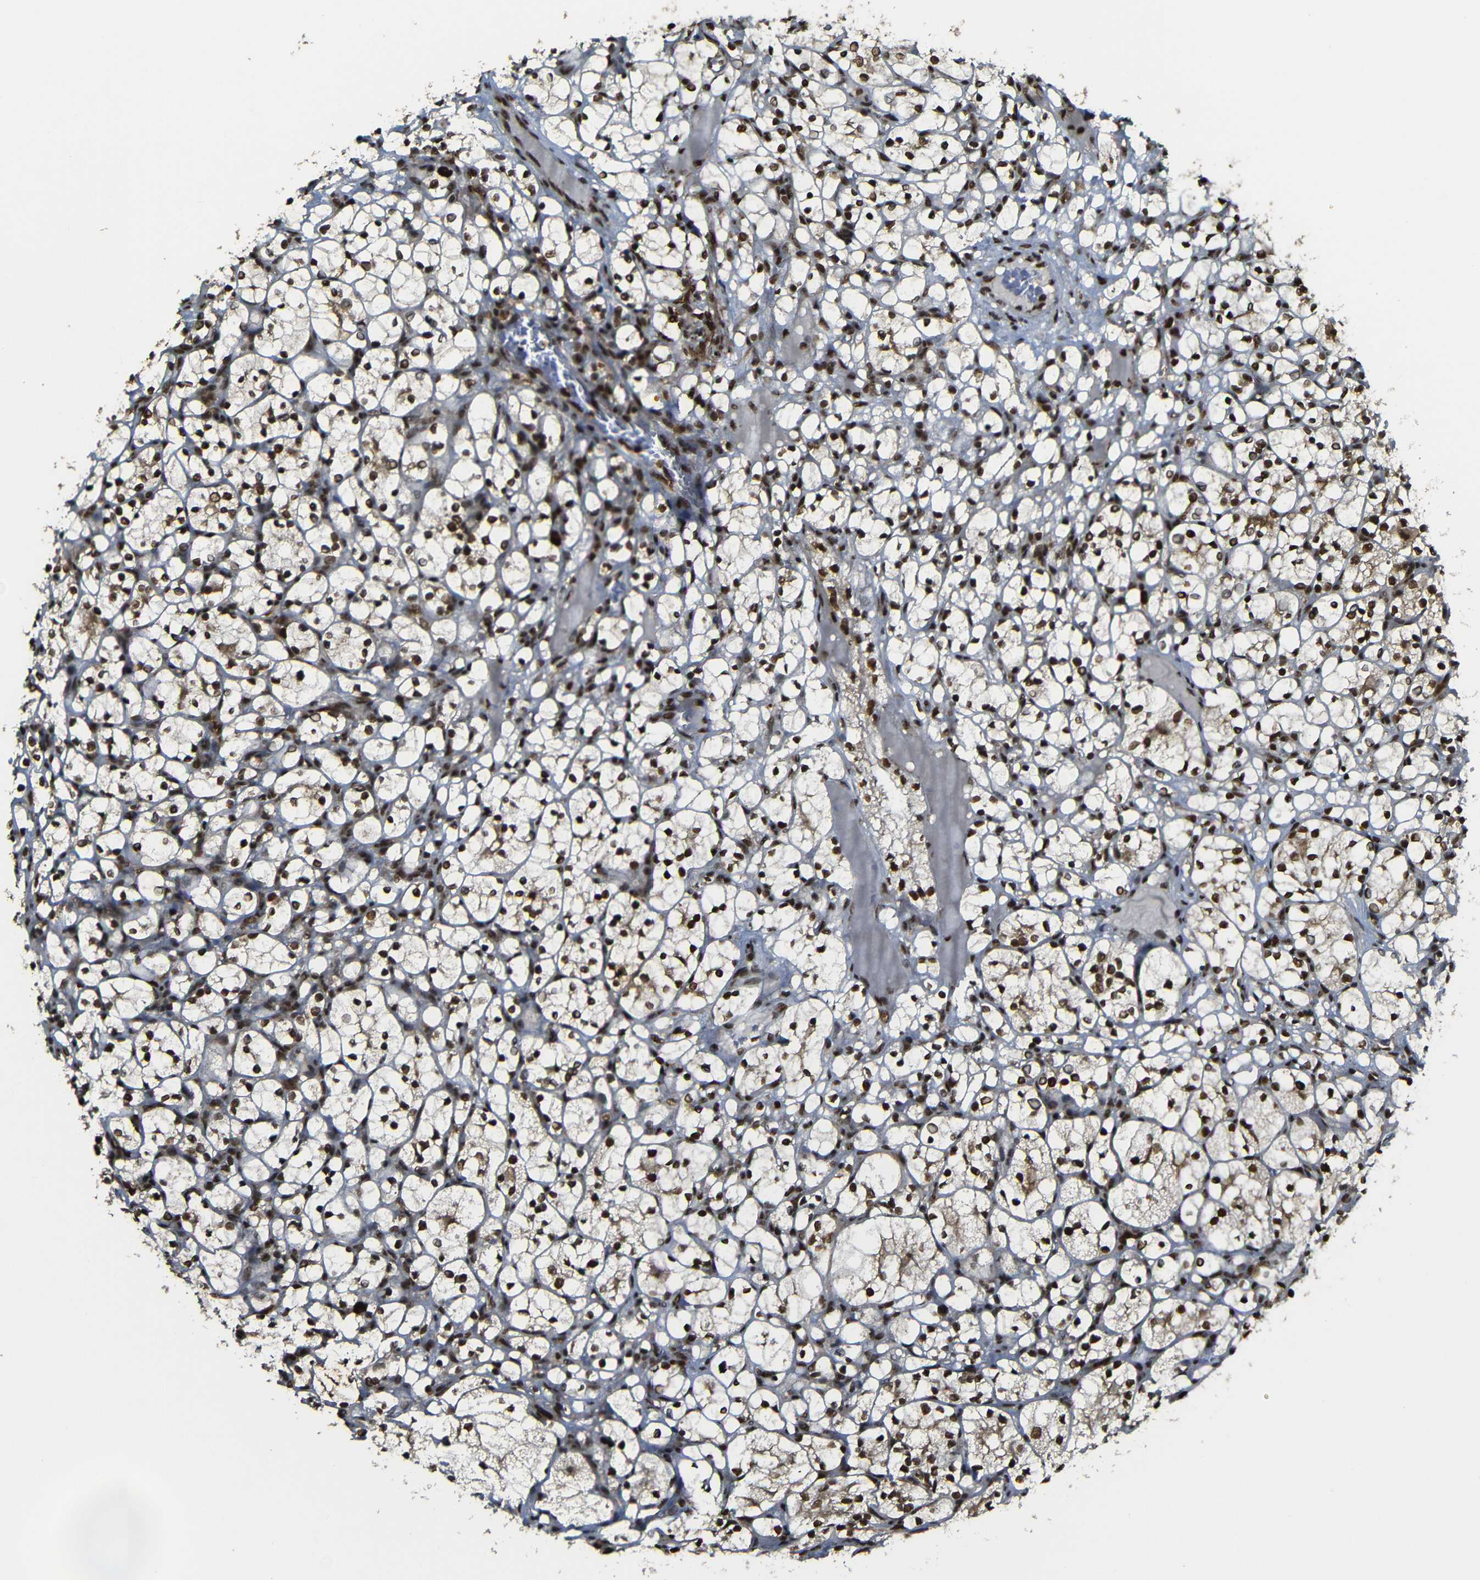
{"staining": {"intensity": "strong", "quantity": ">75%", "location": "nuclear"}, "tissue": "renal cancer", "cell_type": "Tumor cells", "image_type": "cancer", "snomed": [{"axis": "morphology", "description": "Adenocarcinoma, NOS"}, {"axis": "topography", "description": "Kidney"}], "caption": "IHC photomicrograph of neoplastic tissue: human adenocarcinoma (renal) stained using immunohistochemistry (IHC) exhibits high levels of strong protein expression localized specifically in the nuclear of tumor cells, appearing as a nuclear brown color.", "gene": "TCF7L2", "patient": {"sex": "female", "age": 69}}